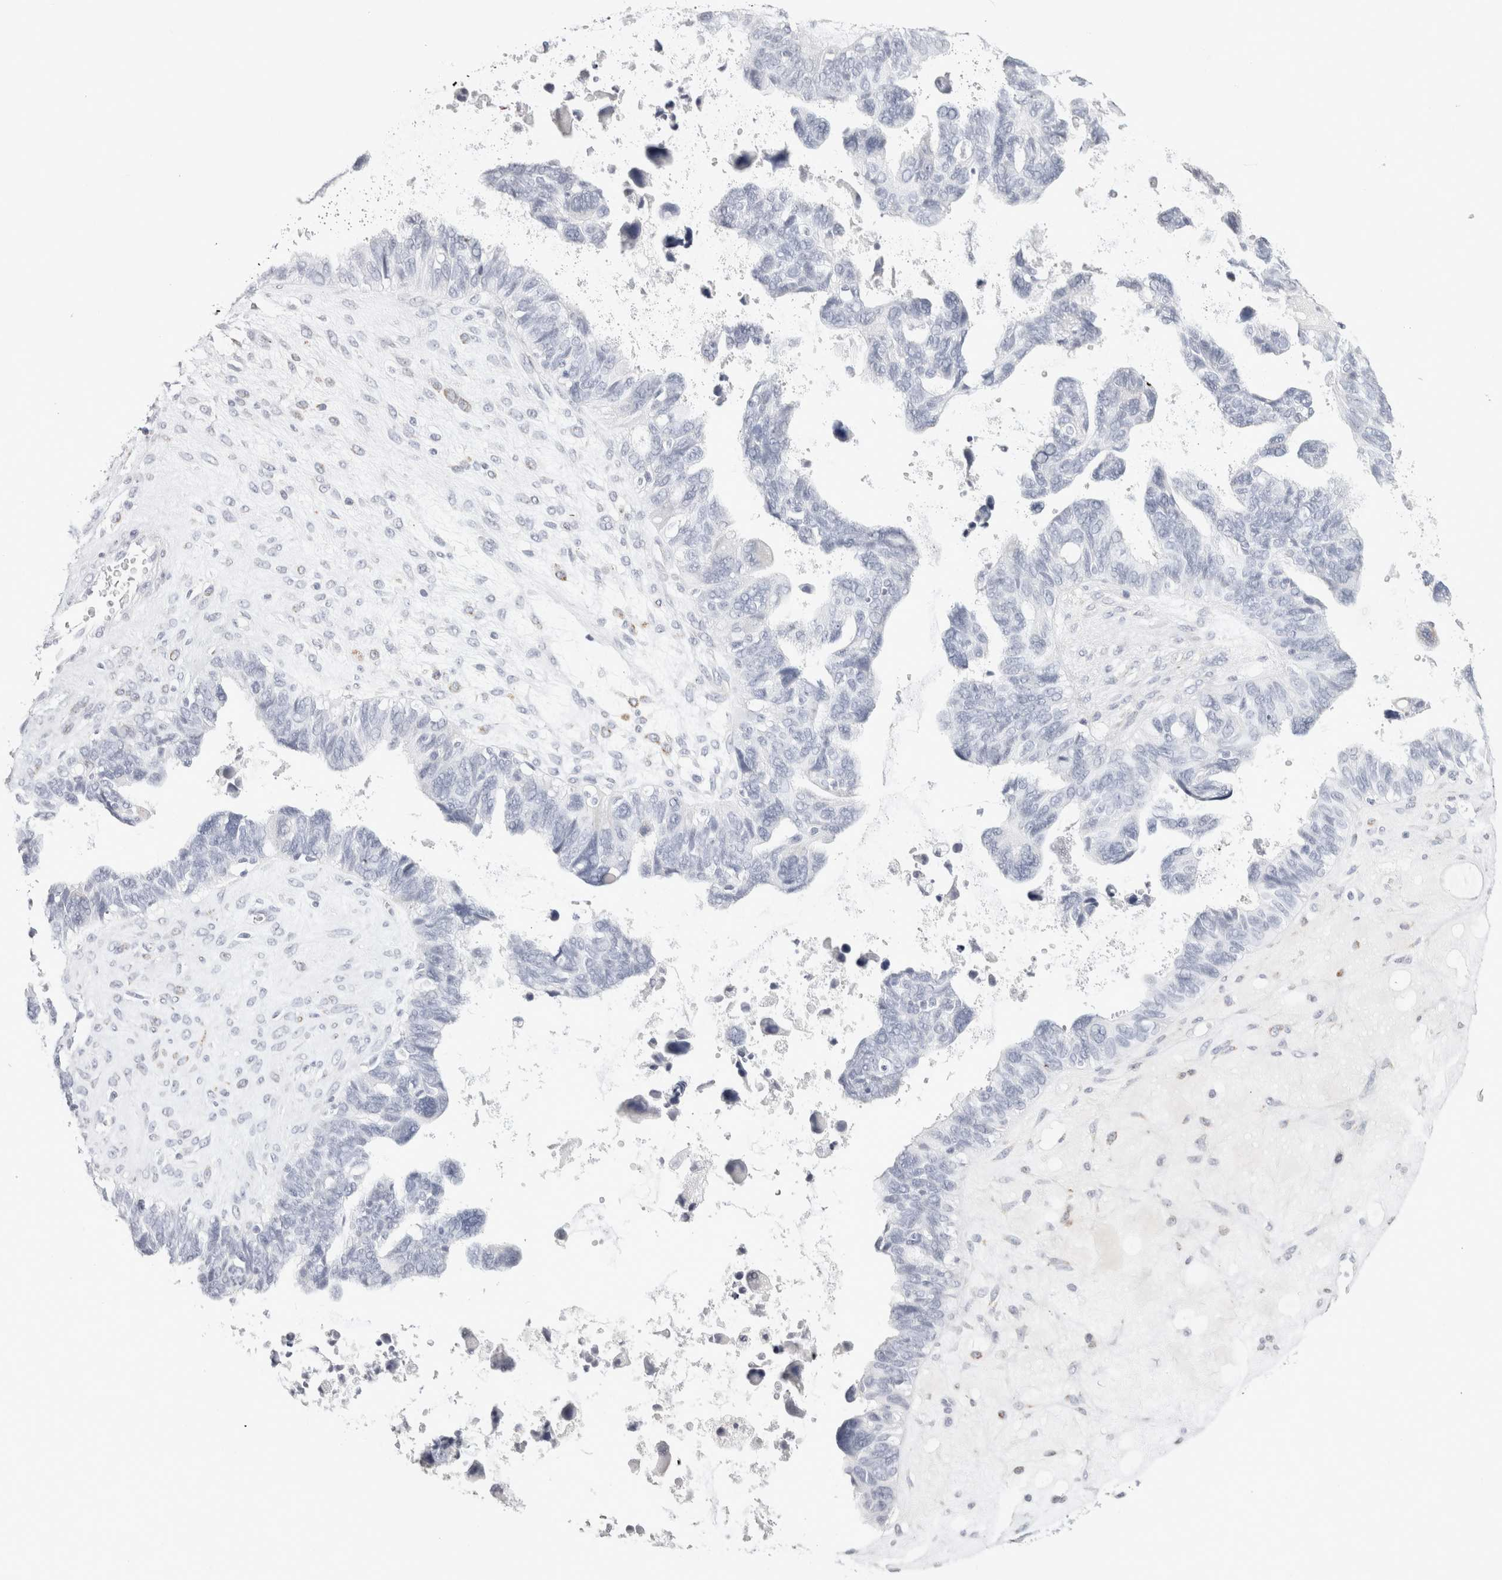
{"staining": {"intensity": "negative", "quantity": "none", "location": "none"}, "tissue": "ovarian cancer", "cell_type": "Tumor cells", "image_type": "cancer", "snomed": [{"axis": "morphology", "description": "Cystadenocarcinoma, serous, NOS"}, {"axis": "topography", "description": "Ovary"}], "caption": "Tumor cells are negative for protein expression in human ovarian cancer (serous cystadenocarcinoma).", "gene": "GARIN1A", "patient": {"sex": "female", "age": 79}}